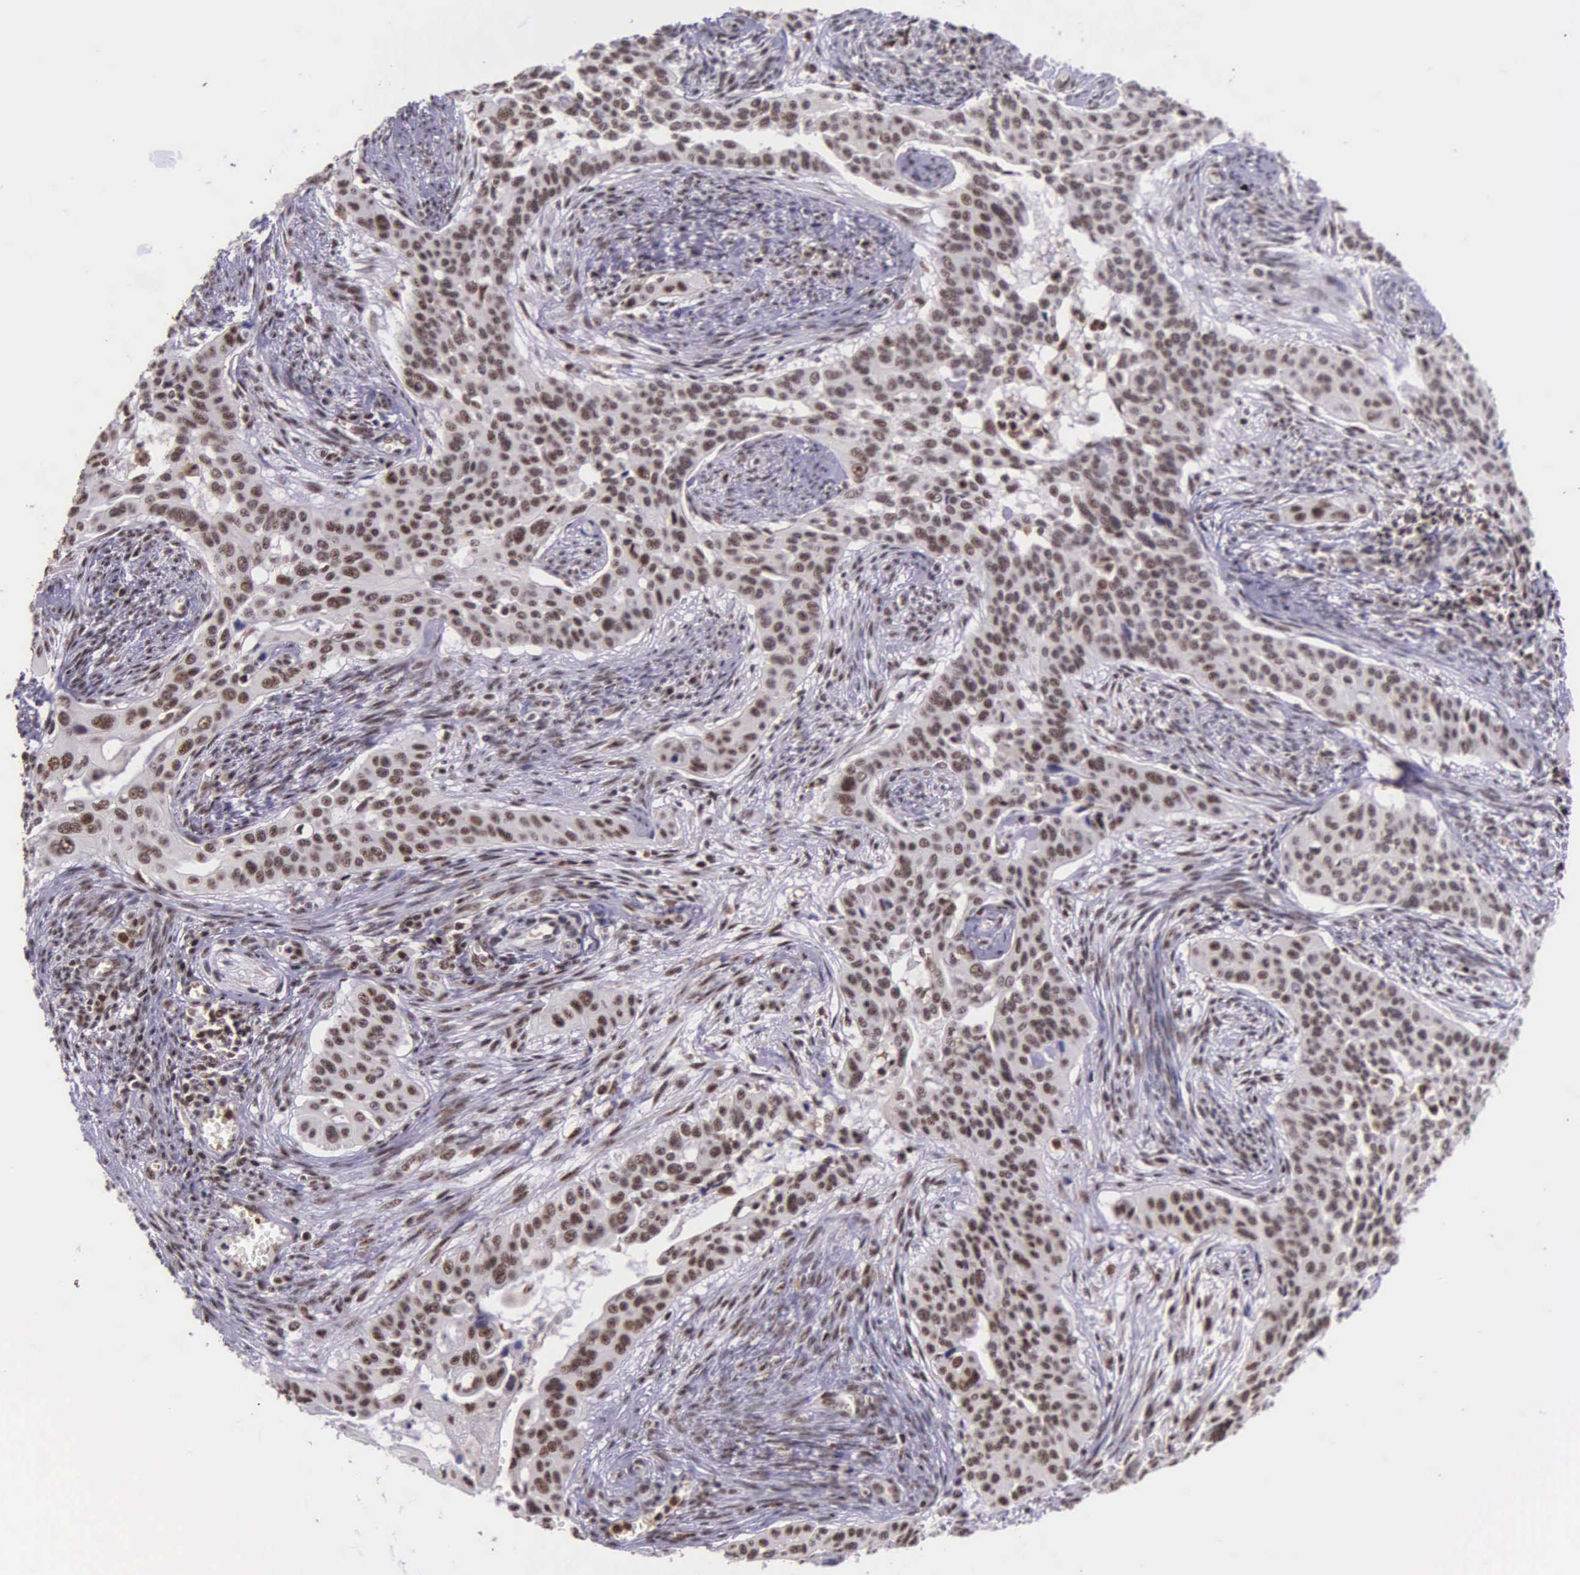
{"staining": {"intensity": "weak", "quantity": ">75%", "location": "nuclear"}, "tissue": "cervical cancer", "cell_type": "Tumor cells", "image_type": "cancer", "snomed": [{"axis": "morphology", "description": "Squamous cell carcinoma, NOS"}, {"axis": "topography", "description": "Cervix"}], "caption": "Weak nuclear protein expression is appreciated in about >75% of tumor cells in cervical cancer (squamous cell carcinoma).", "gene": "FAM47A", "patient": {"sex": "female", "age": 34}}